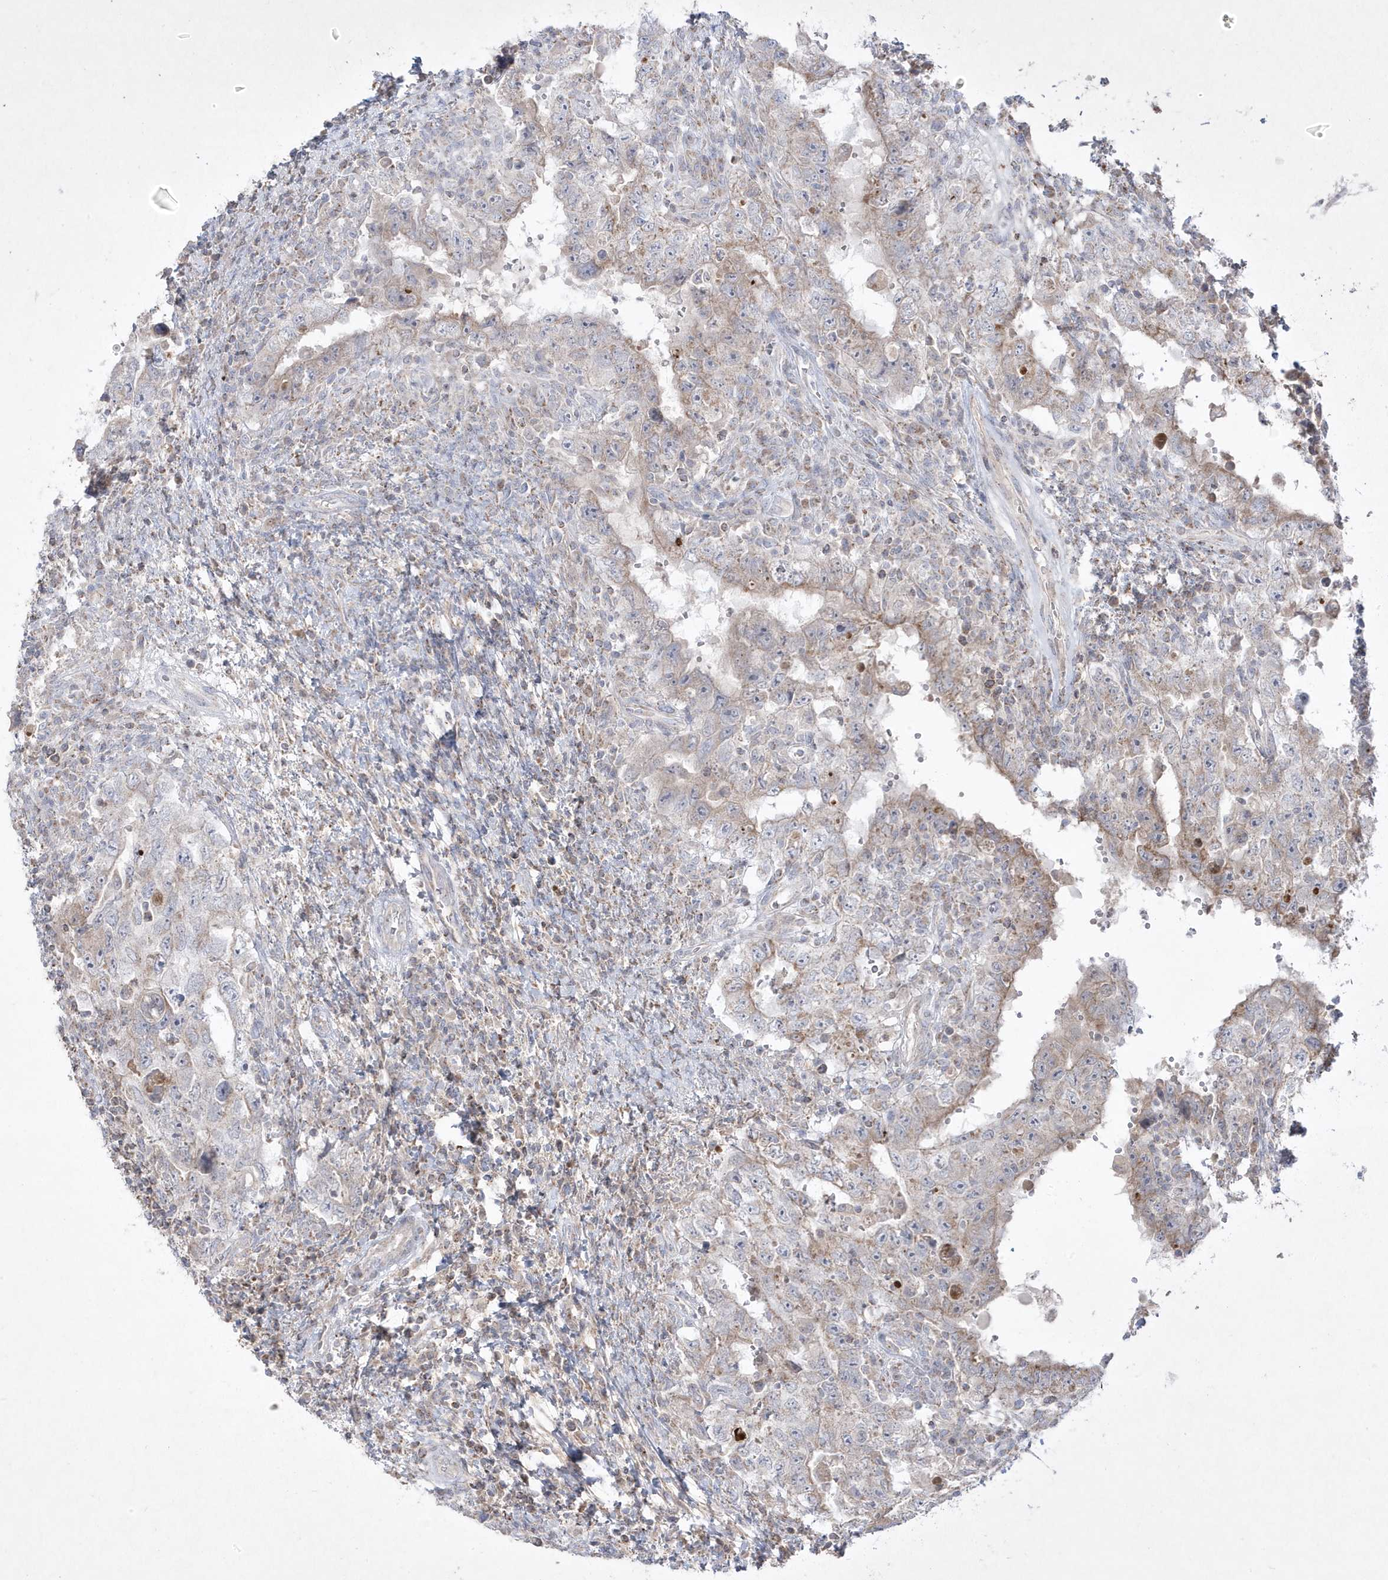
{"staining": {"intensity": "weak", "quantity": "25%-75%", "location": "cytoplasmic/membranous"}, "tissue": "testis cancer", "cell_type": "Tumor cells", "image_type": "cancer", "snomed": [{"axis": "morphology", "description": "Carcinoma, Embryonal, NOS"}, {"axis": "topography", "description": "Testis"}], "caption": "Immunohistochemistry of human testis embryonal carcinoma demonstrates low levels of weak cytoplasmic/membranous expression in approximately 25%-75% of tumor cells. The staining was performed using DAB (3,3'-diaminobenzidine) to visualize the protein expression in brown, while the nuclei were stained in blue with hematoxylin (Magnification: 20x).", "gene": "ADAMTSL3", "patient": {"sex": "male", "age": 26}}